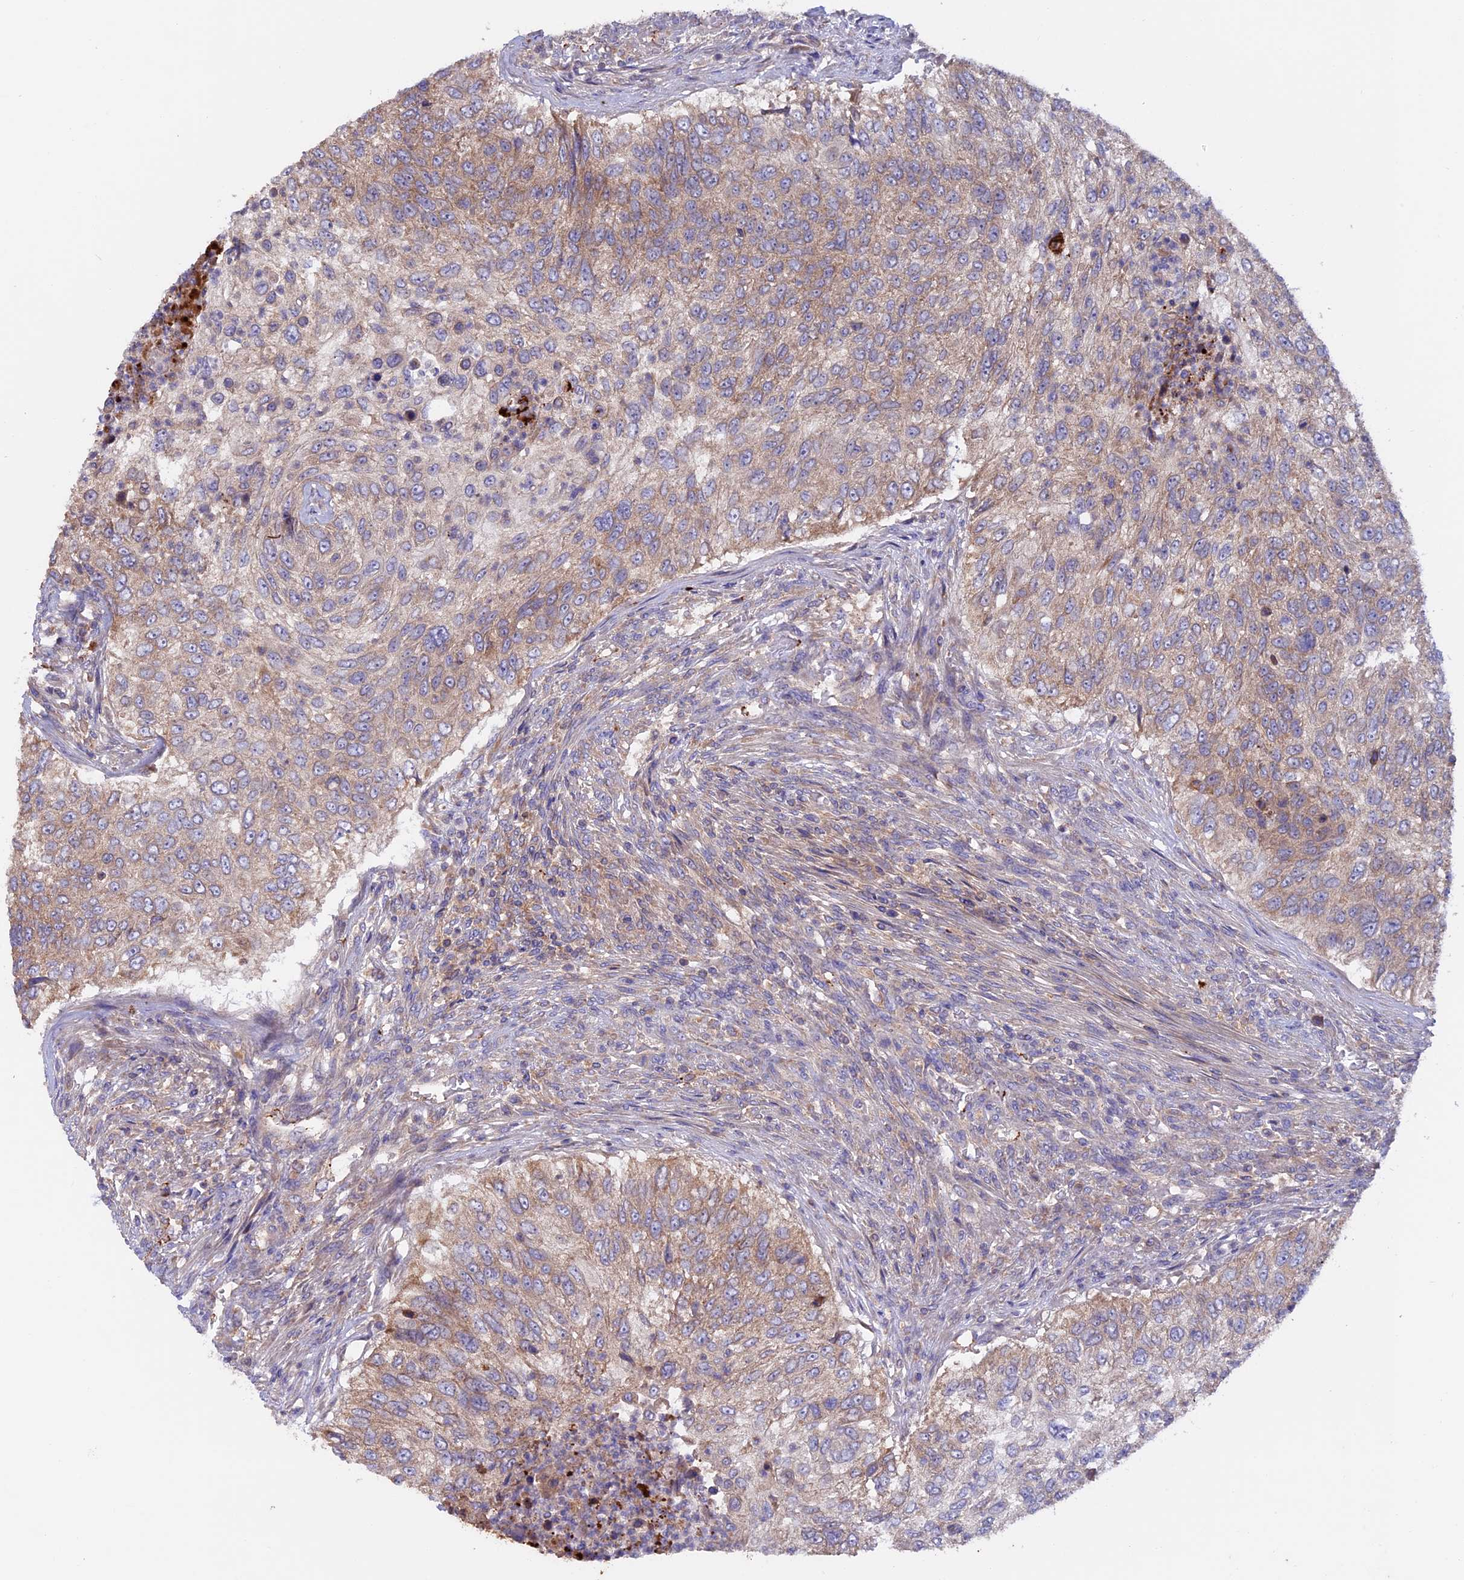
{"staining": {"intensity": "moderate", "quantity": ">75%", "location": "cytoplasmic/membranous"}, "tissue": "urothelial cancer", "cell_type": "Tumor cells", "image_type": "cancer", "snomed": [{"axis": "morphology", "description": "Urothelial carcinoma, High grade"}, {"axis": "topography", "description": "Urinary bladder"}], "caption": "An immunohistochemistry image of tumor tissue is shown. Protein staining in brown labels moderate cytoplasmic/membranous positivity in urothelial cancer within tumor cells.", "gene": "PTPN9", "patient": {"sex": "female", "age": 60}}